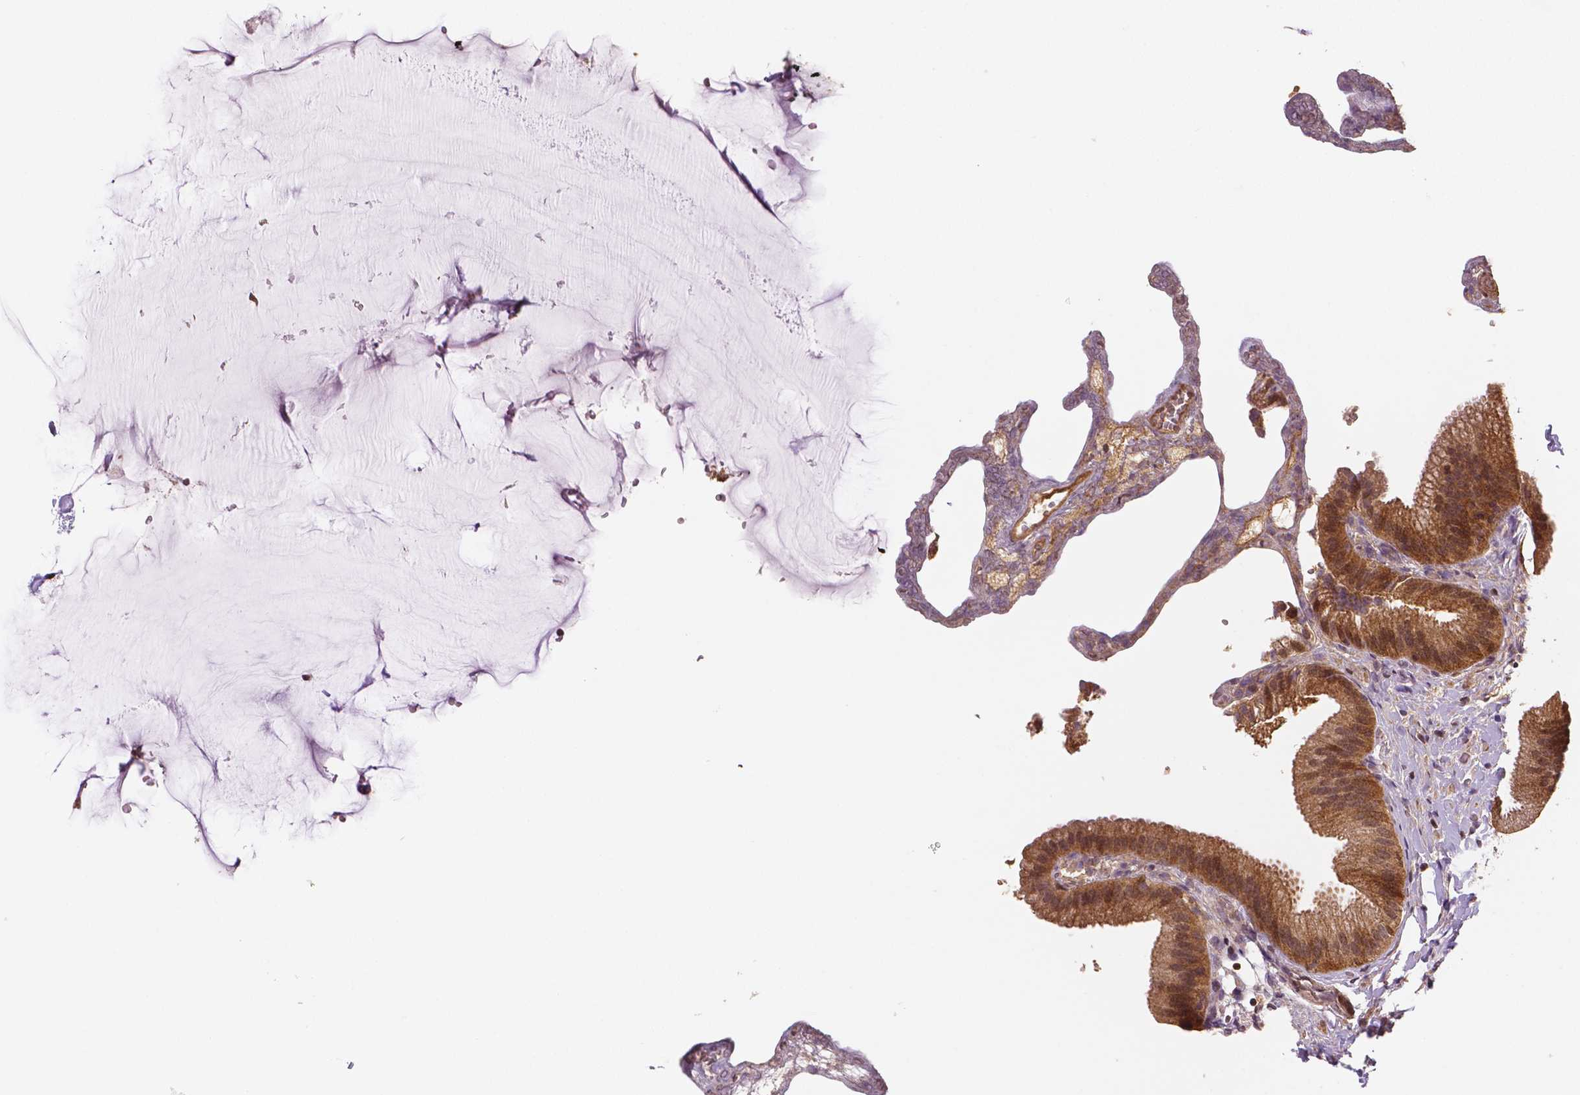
{"staining": {"intensity": "moderate", "quantity": ">75%", "location": "cytoplasmic/membranous"}, "tissue": "gallbladder", "cell_type": "Glandular cells", "image_type": "normal", "snomed": [{"axis": "morphology", "description": "Normal tissue, NOS"}, {"axis": "topography", "description": "Gallbladder"}], "caption": "Immunohistochemical staining of normal human gallbladder exhibits moderate cytoplasmic/membranous protein expression in about >75% of glandular cells. (brown staining indicates protein expression, while blue staining denotes nuclei).", "gene": "STAT3", "patient": {"sex": "female", "age": 63}}